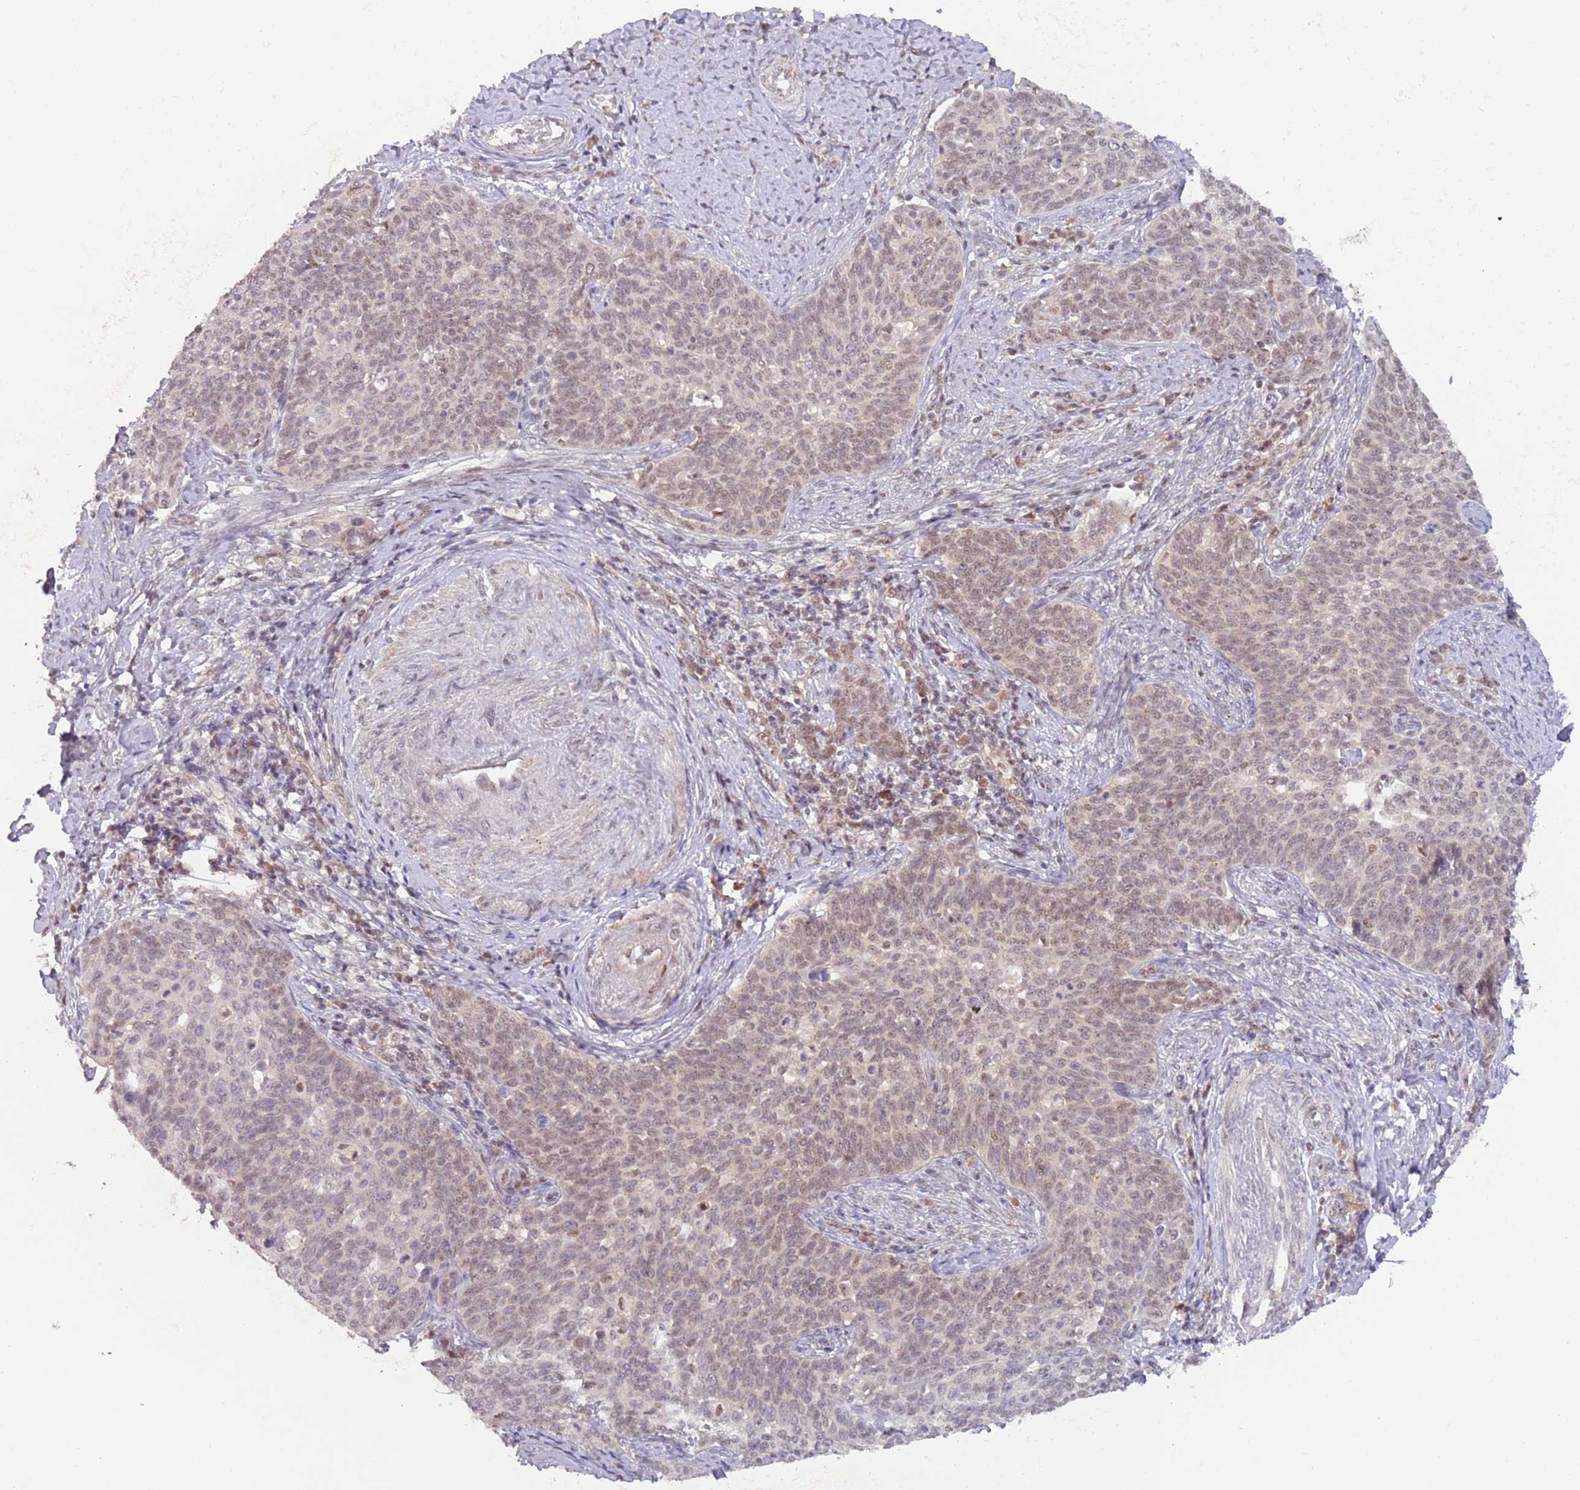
{"staining": {"intensity": "weak", "quantity": "25%-75%", "location": "nuclear"}, "tissue": "cervical cancer", "cell_type": "Tumor cells", "image_type": "cancer", "snomed": [{"axis": "morphology", "description": "Squamous cell carcinoma, NOS"}, {"axis": "topography", "description": "Cervix"}], "caption": "Squamous cell carcinoma (cervical) stained with DAB immunohistochemistry (IHC) demonstrates low levels of weak nuclear staining in approximately 25%-75% of tumor cells.", "gene": "RFXANK", "patient": {"sex": "female", "age": 39}}